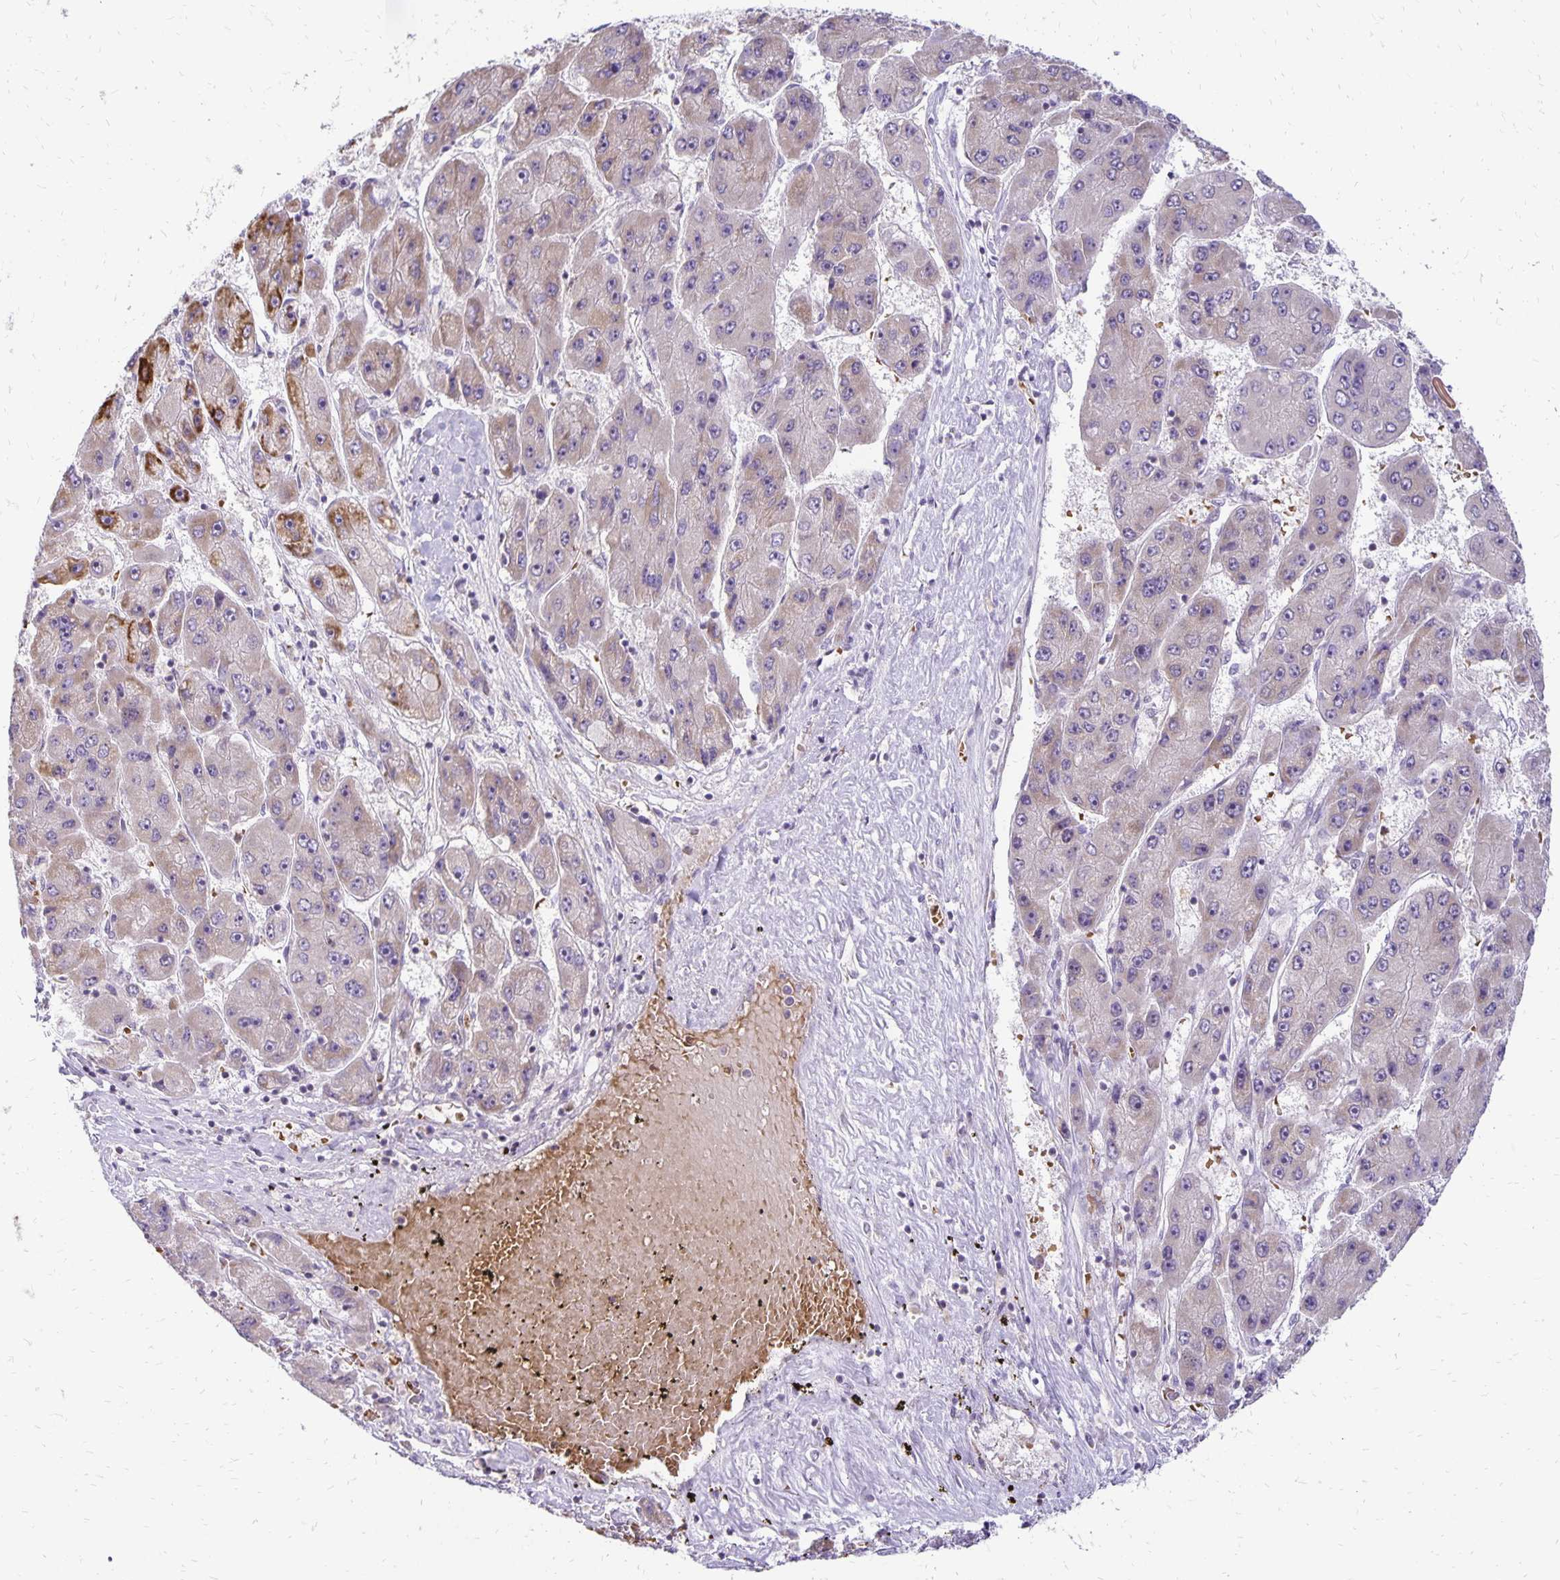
{"staining": {"intensity": "moderate", "quantity": "<25%", "location": "cytoplasmic/membranous"}, "tissue": "liver cancer", "cell_type": "Tumor cells", "image_type": "cancer", "snomed": [{"axis": "morphology", "description": "Carcinoma, Hepatocellular, NOS"}, {"axis": "topography", "description": "Liver"}], "caption": "The photomicrograph displays a brown stain indicating the presence of a protein in the cytoplasmic/membranous of tumor cells in liver hepatocellular carcinoma. Using DAB (3,3'-diaminobenzidine) (brown) and hematoxylin (blue) stains, captured at high magnification using brightfield microscopy.", "gene": "FN3K", "patient": {"sex": "female", "age": 61}}